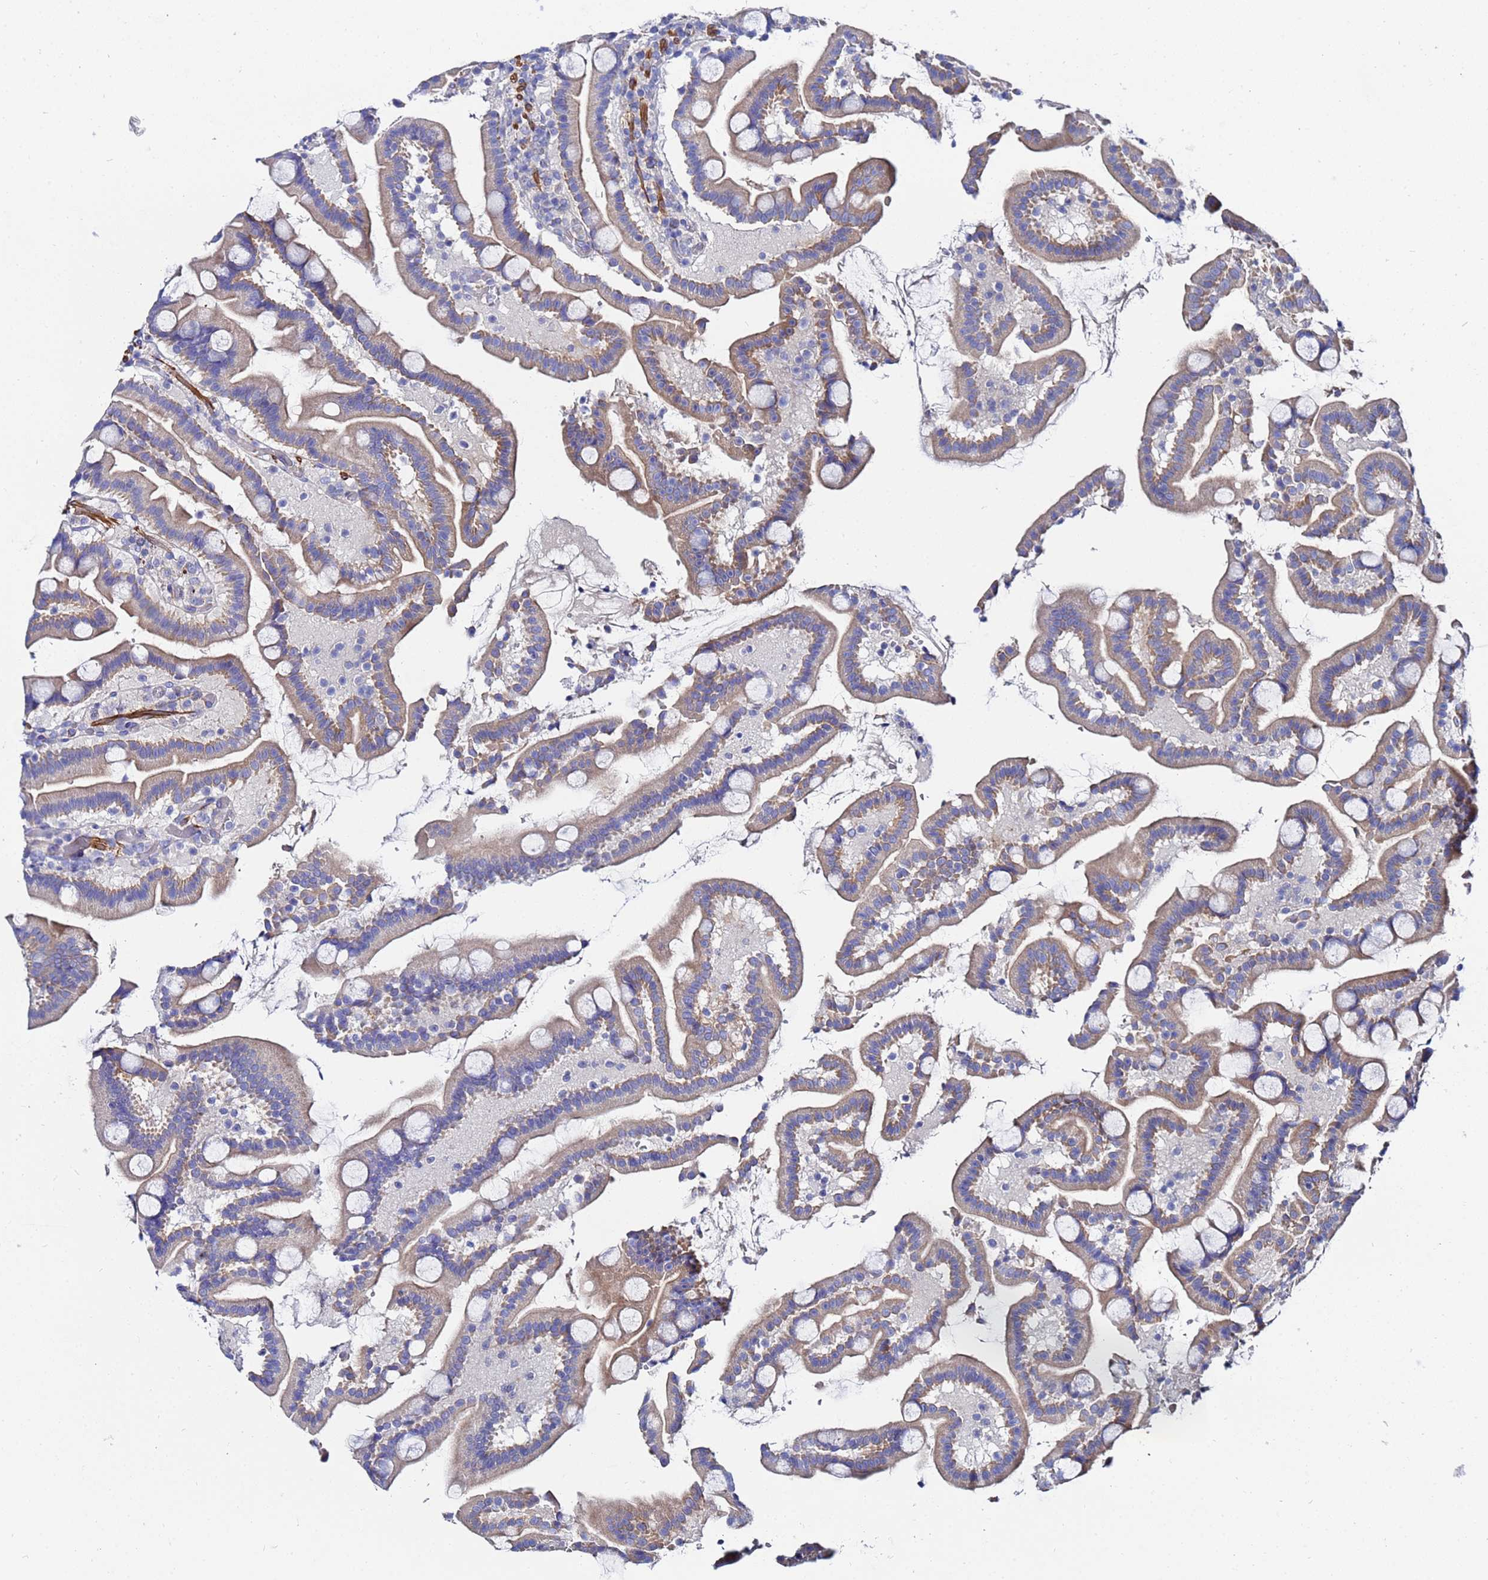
{"staining": {"intensity": "weak", "quantity": "25%-75%", "location": "cytoplasmic/membranous"}, "tissue": "duodenum", "cell_type": "Glandular cells", "image_type": "normal", "snomed": [{"axis": "morphology", "description": "Normal tissue, NOS"}, {"axis": "topography", "description": "Duodenum"}], "caption": "High-magnification brightfield microscopy of benign duodenum stained with DAB (3,3'-diaminobenzidine) (brown) and counterstained with hematoxylin (blue). glandular cells exhibit weak cytoplasmic/membranous expression is present in about25%-75% of cells.", "gene": "RAB39A", "patient": {"sex": "male", "age": 55}}